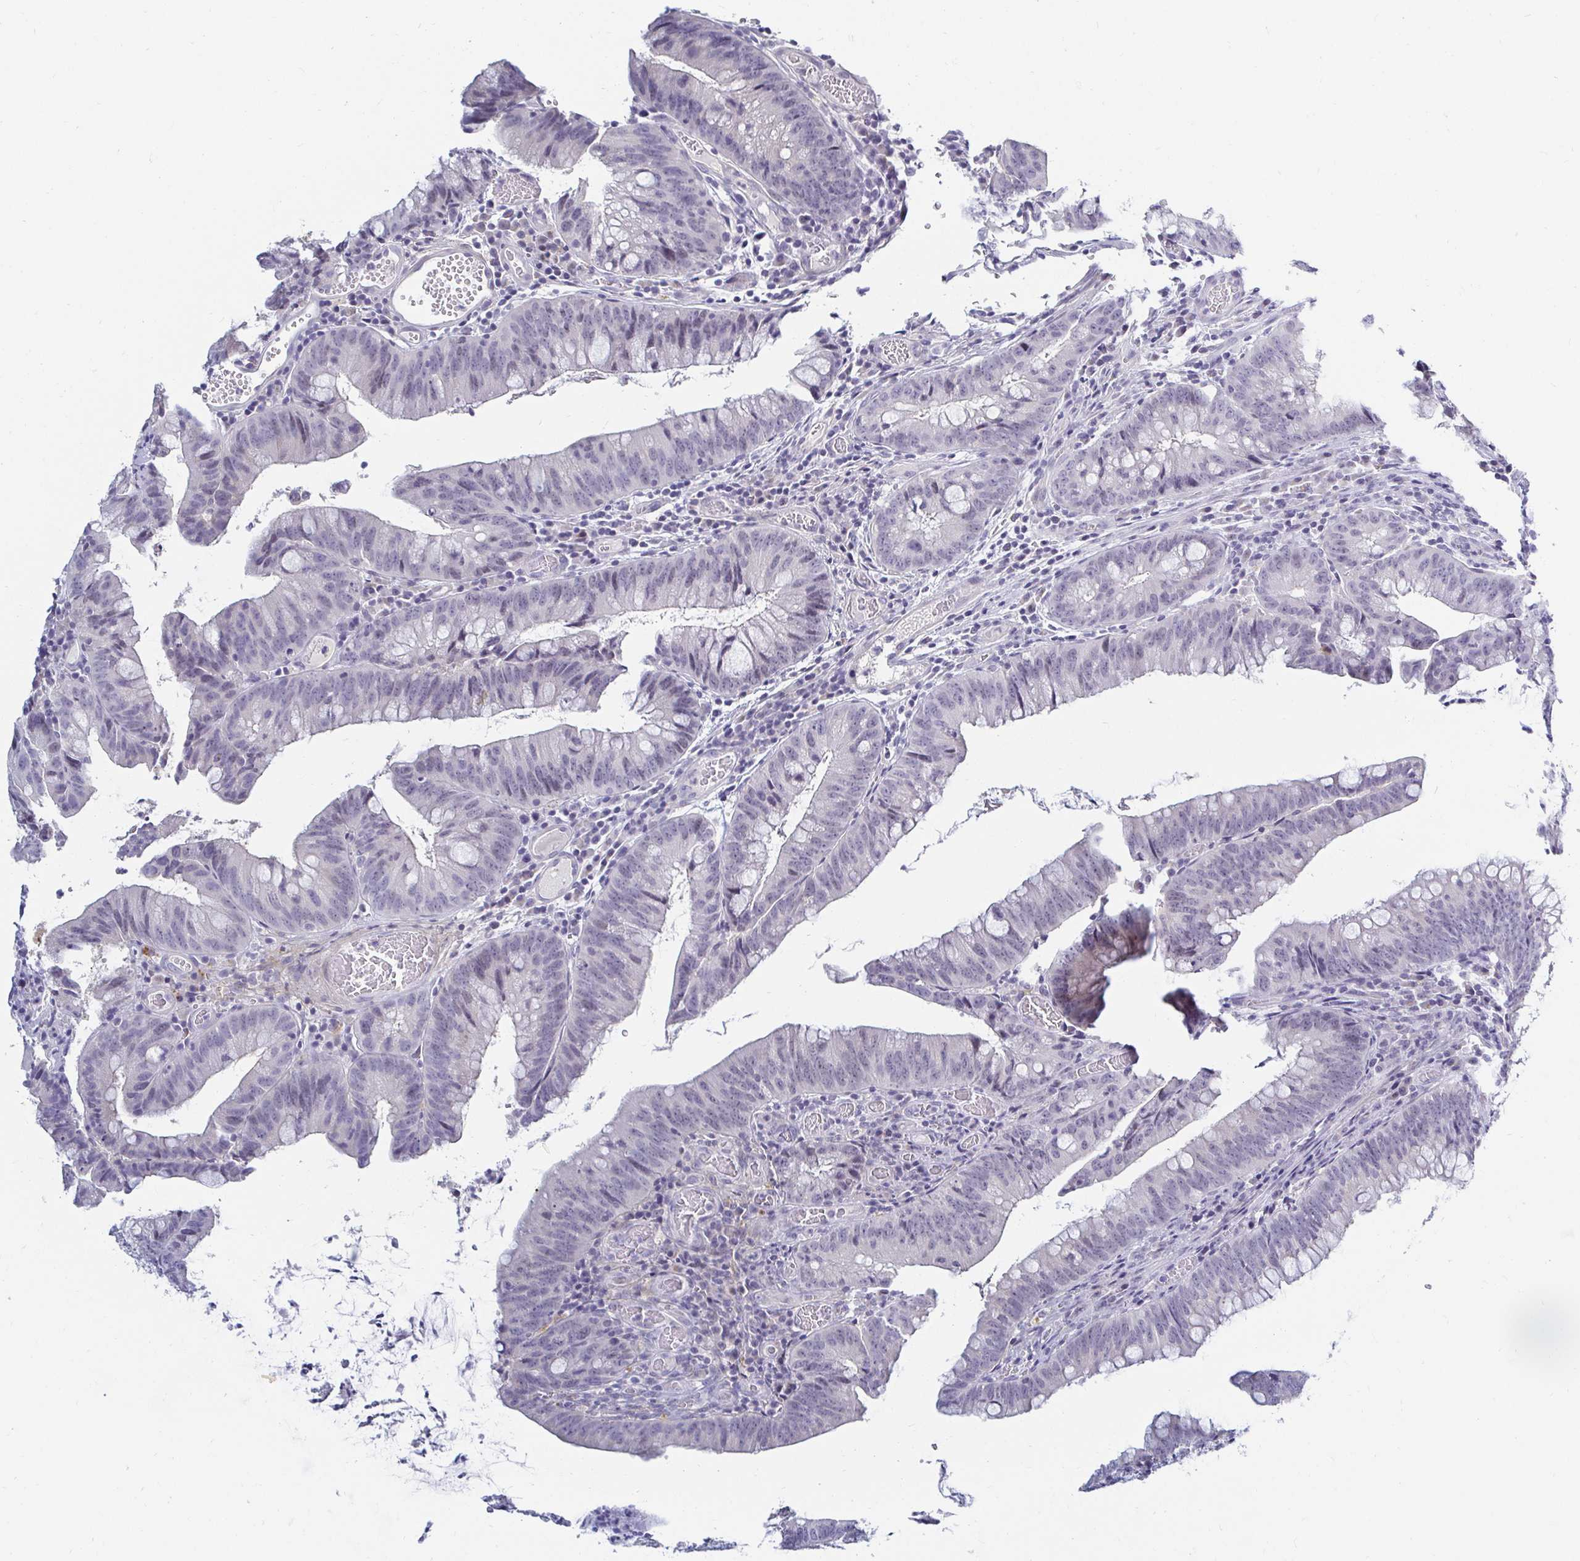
{"staining": {"intensity": "negative", "quantity": "none", "location": "none"}, "tissue": "colorectal cancer", "cell_type": "Tumor cells", "image_type": "cancer", "snomed": [{"axis": "morphology", "description": "Adenocarcinoma, NOS"}, {"axis": "topography", "description": "Colon"}], "caption": "Tumor cells show no significant protein positivity in colorectal cancer.", "gene": "OR51D1", "patient": {"sex": "male", "age": 62}}